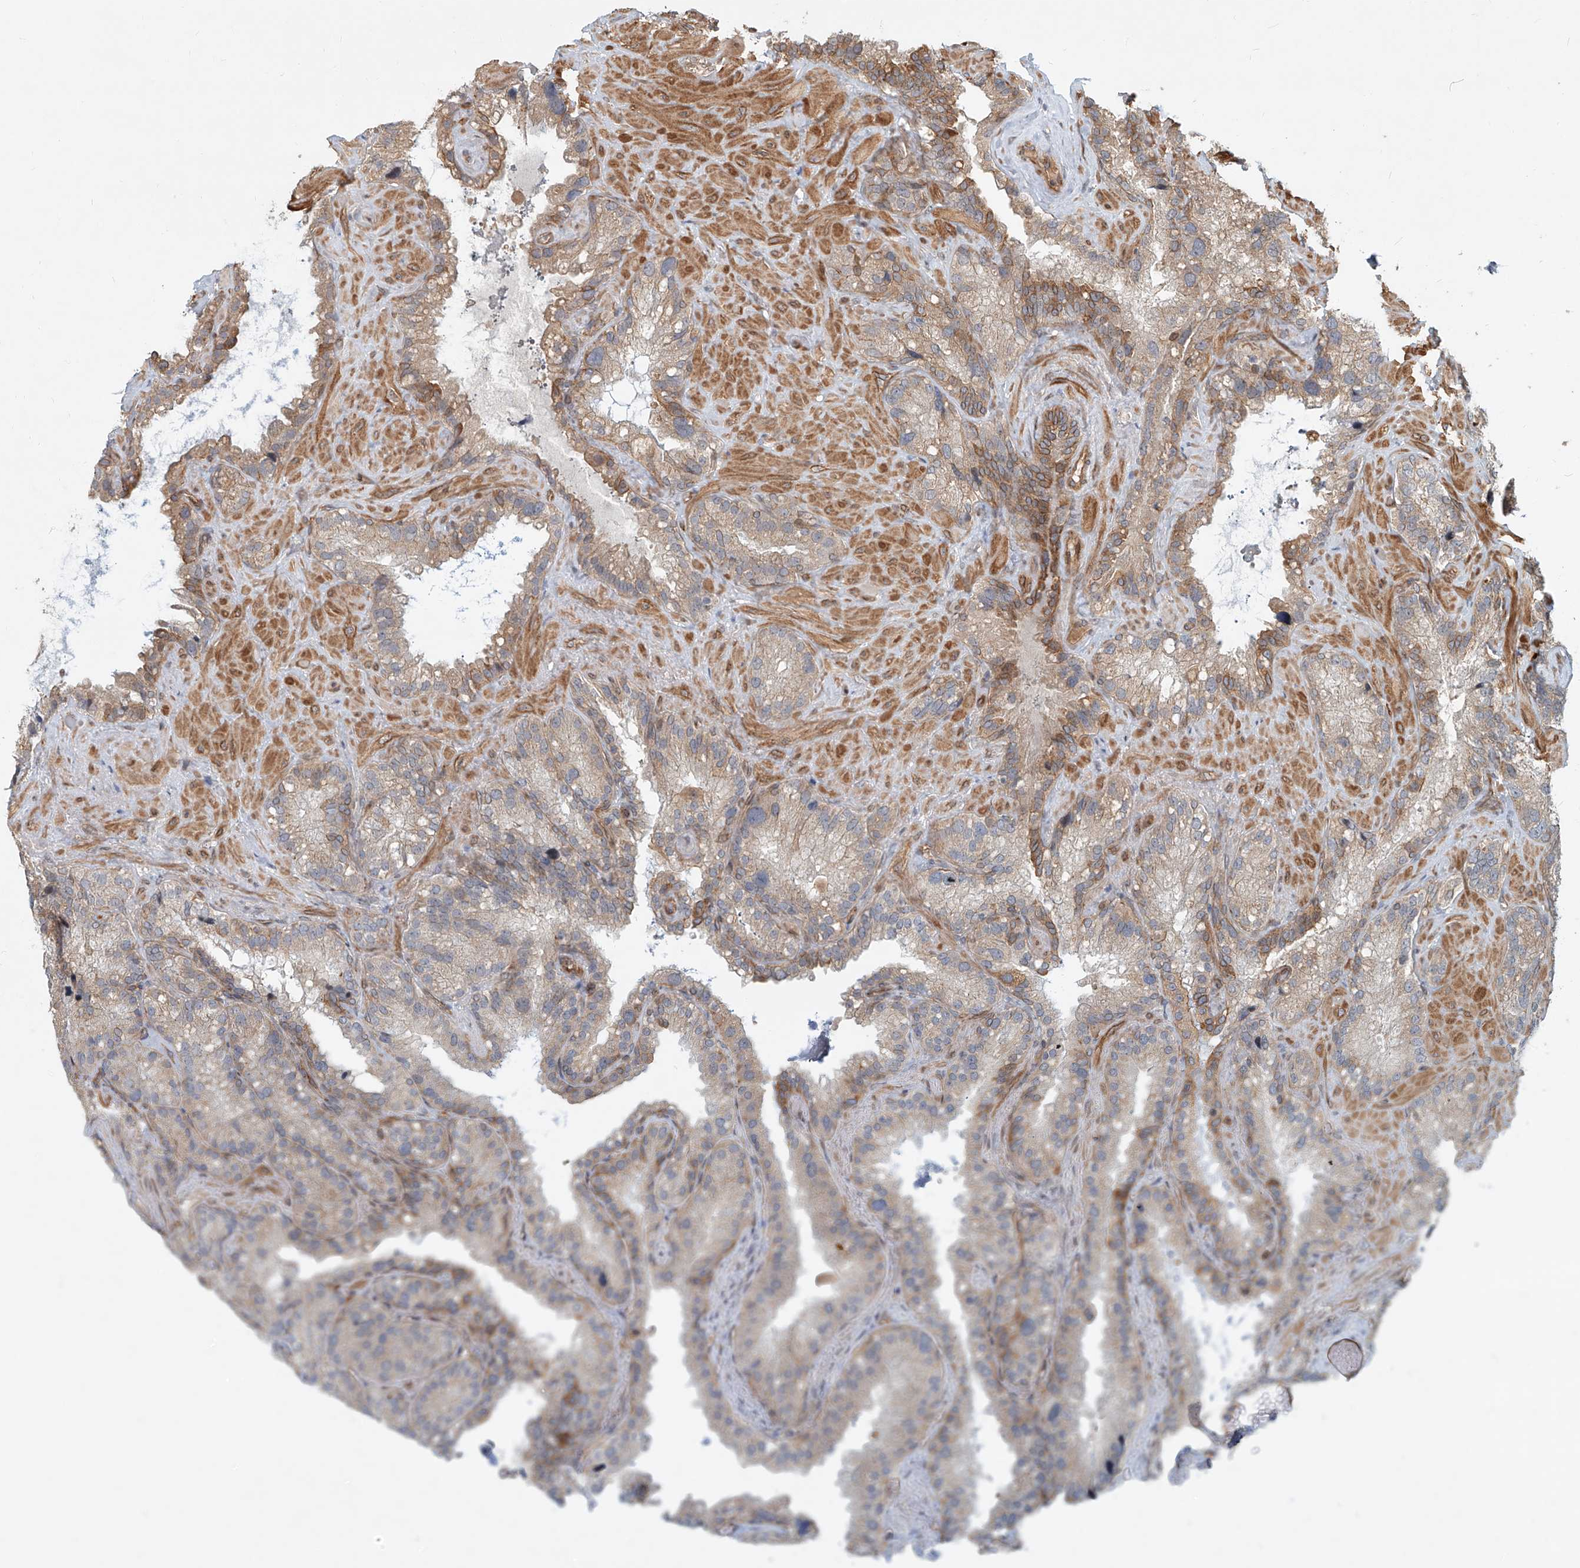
{"staining": {"intensity": "moderate", "quantity": "<25%", "location": "cytoplasmic/membranous"}, "tissue": "seminal vesicle", "cell_type": "Glandular cells", "image_type": "normal", "snomed": [{"axis": "morphology", "description": "Normal tissue, NOS"}, {"axis": "topography", "description": "Prostate"}, {"axis": "topography", "description": "Seminal veicle"}], "caption": "Immunohistochemical staining of normal human seminal vesicle exhibits <25% levels of moderate cytoplasmic/membranous protein expression in approximately <25% of glandular cells. (Stains: DAB (3,3'-diaminobenzidine) in brown, nuclei in blue, Microscopy: brightfield microscopy at high magnification).", "gene": "SASH1", "patient": {"sex": "male", "age": 68}}